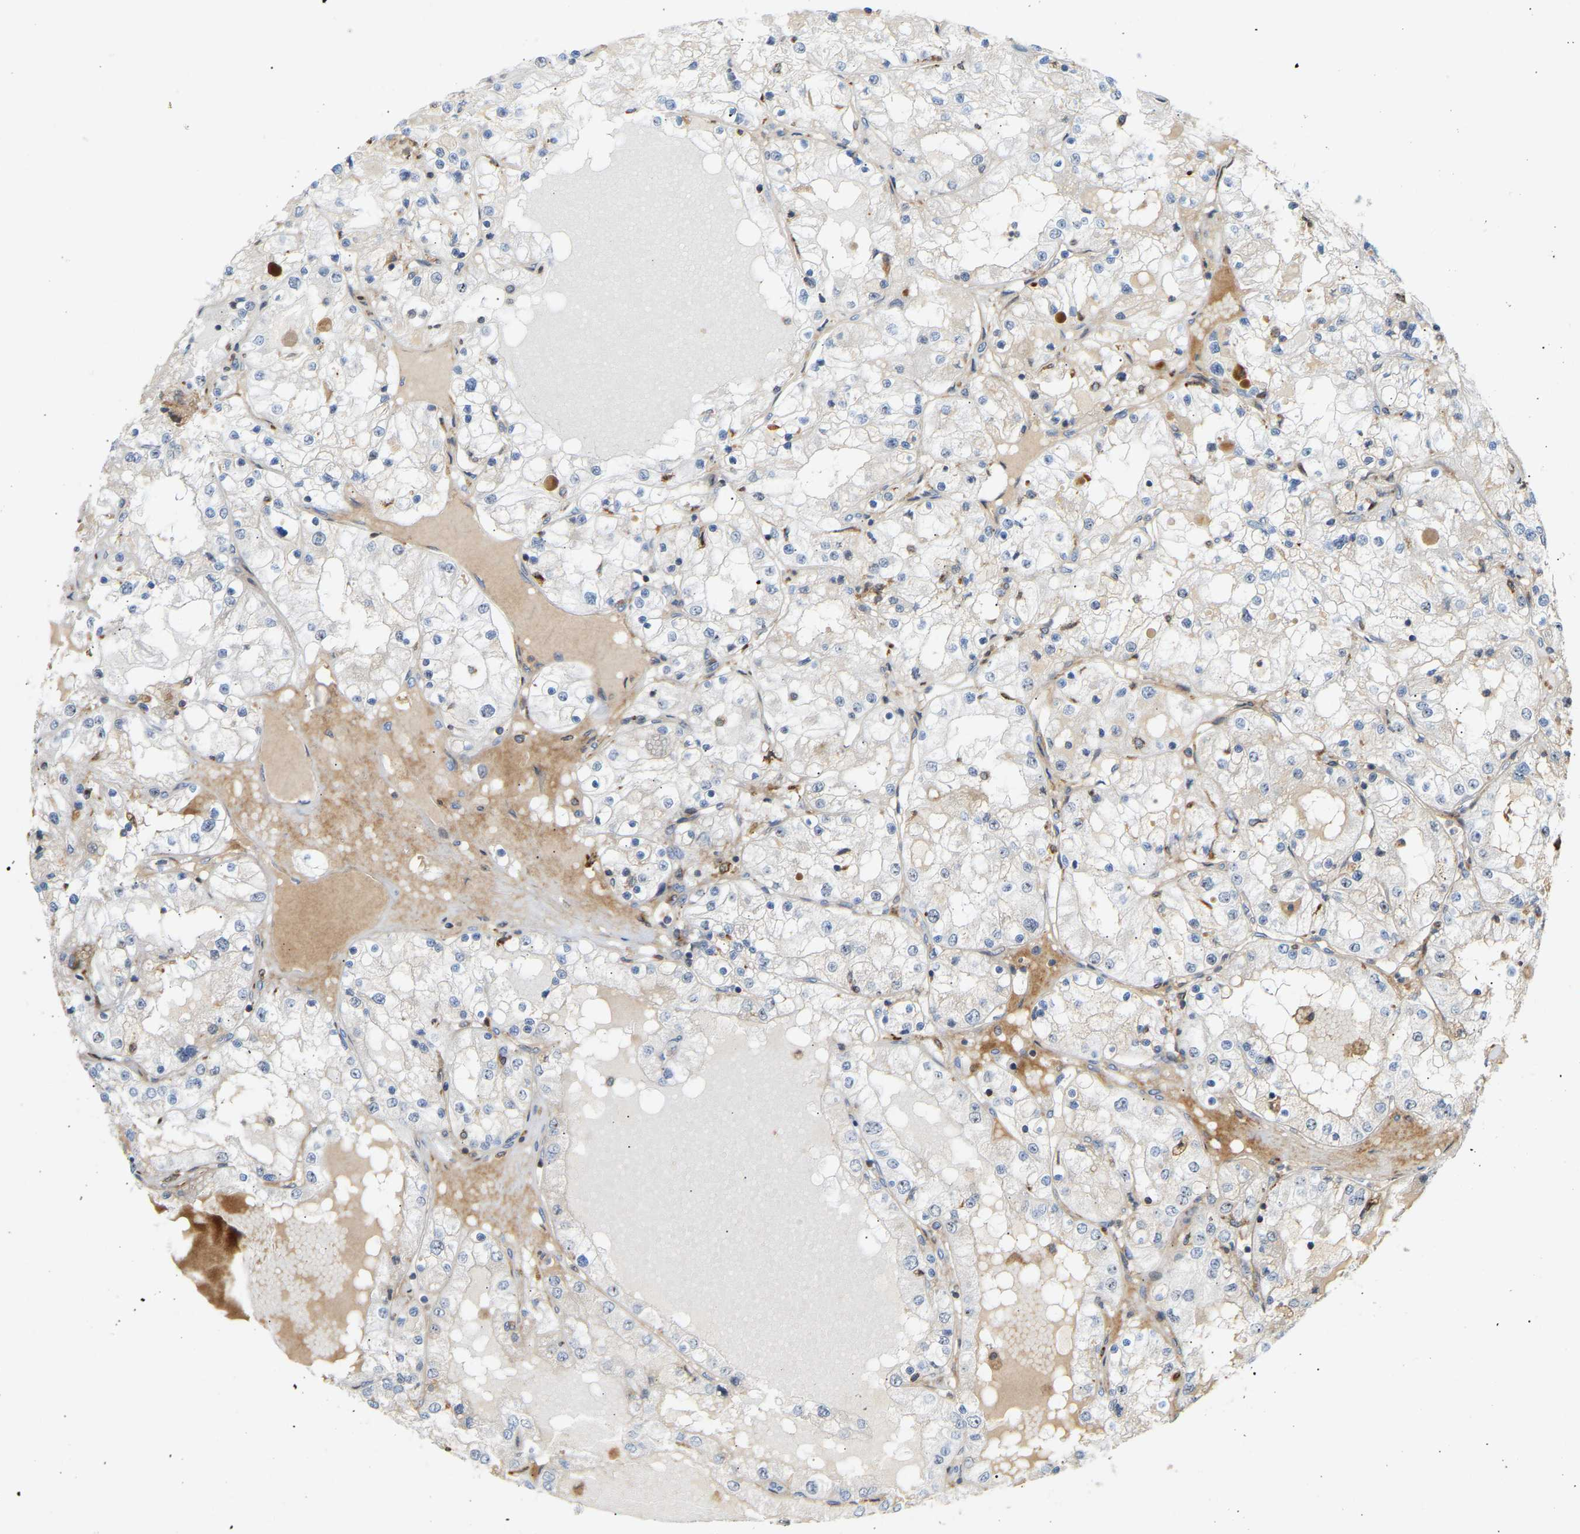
{"staining": {"intensity": "negative", "quantity": "none", "location": "none"}, "tissue": "renal cancer", "cell_type": "Tumor cells", "image_type": "cancer", "snomed": [{"axis": "morphology", "description": "Adenocarcinoma, NOS"}, {"axis": "topography", "description": "Kidney"}], "caption": "The histopathology image reveals no staining of tumor cells in renal cancer.", "gene": "PLCG2", "patient": {"sex": "male", "age": 68}}